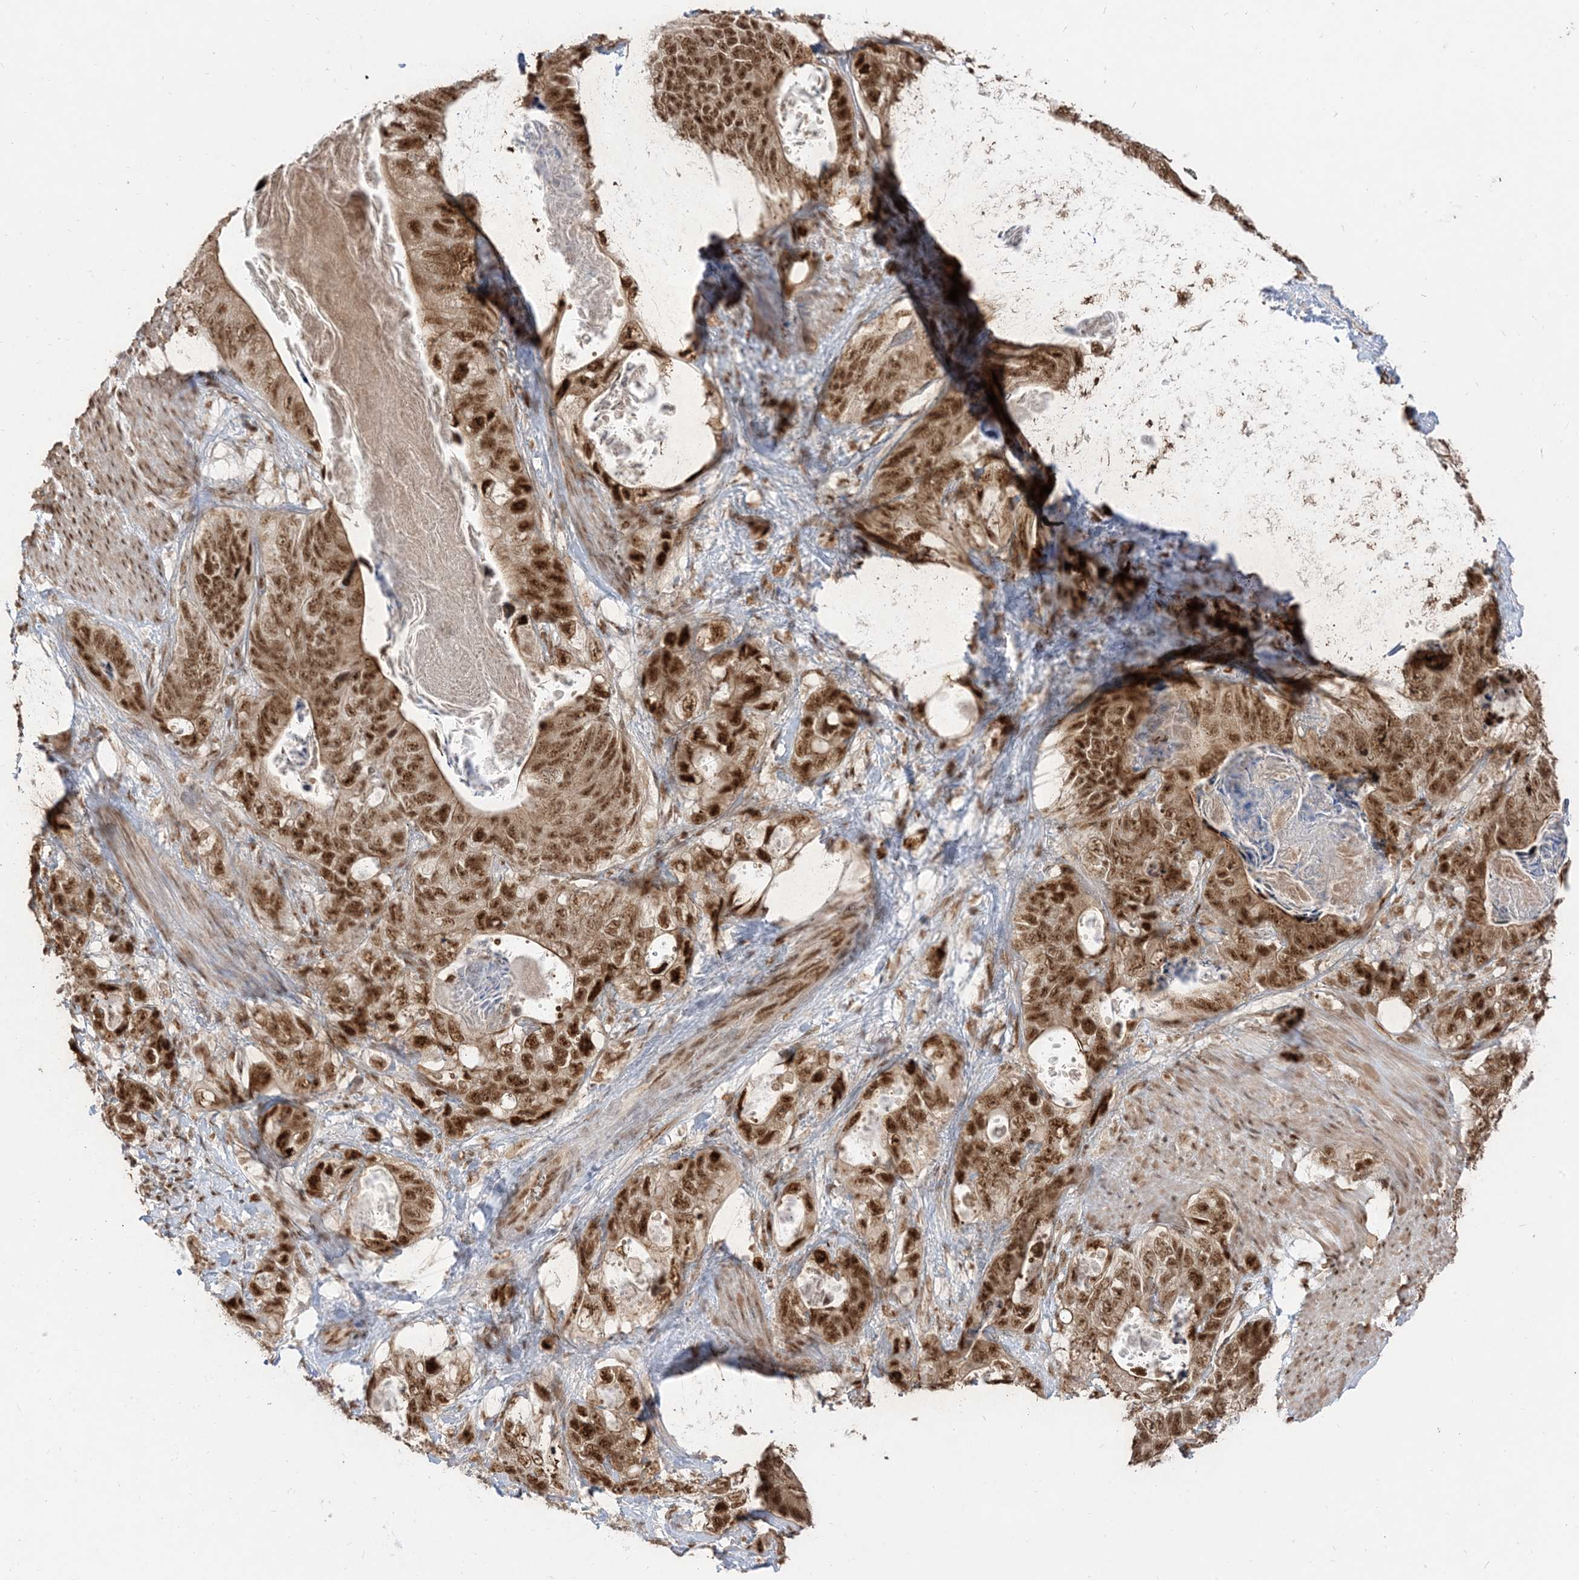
{"staining": {"intensity": "strong", "quantity": ">75%", "location": "nuclear"}, "tissue": "stomach cancer", "cell_type": "Tumor cells", "image_type": "cancer", "snomed": [{"axis": "morphology", "description": "Normal tissue, NOS"}, {"axis": "morphology", "description": "Adenocarcinoma, NOS"}, {"axis": "topography", "description": "Stomach"}], "caption": "Adenocarcinoma (stomach) tissue shows strong nuclear staining in about >75% of tumor cells", "gene": "ARGLU1", "patient": {"sex": "female", "age": 89}}